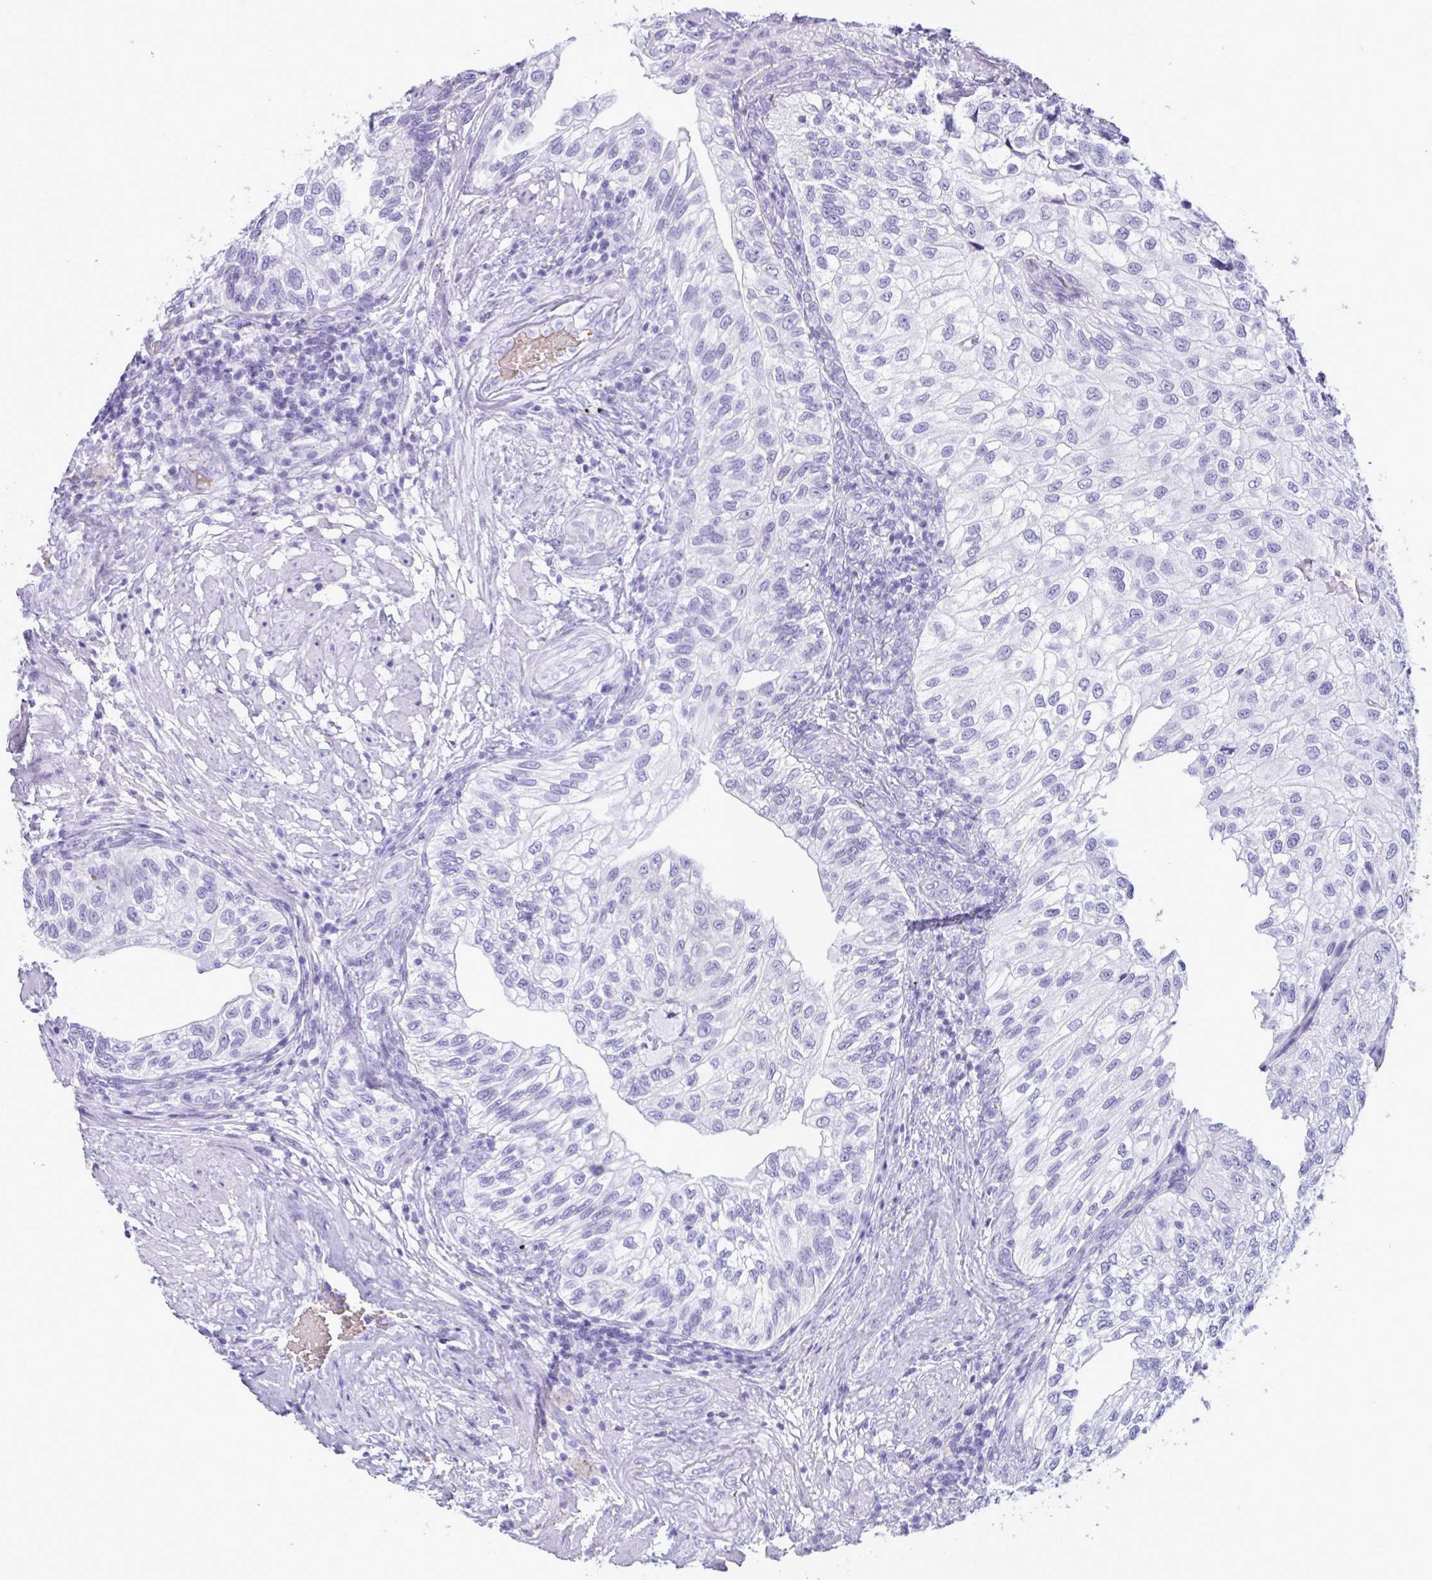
{"staining": {"intensity": "weak", "quantity": "<25%", "location": "cytoplasmic/membranous"}, "tissue": "urothelial cancer", "cell_type": "Tumor cells", "image_type": "cancer", "snomed": [{"axis": "morphology", "description": "Urothelial carcinoma, NOS"}, {"axis": "topography", "description": "Urinary bladder"}], "caption": "The histopathology image exhibits no staining of tumor cells in transitional cell carcinoma.", "gene": "SLC2A1", "patient": {"sex": "male", "age": 87}}